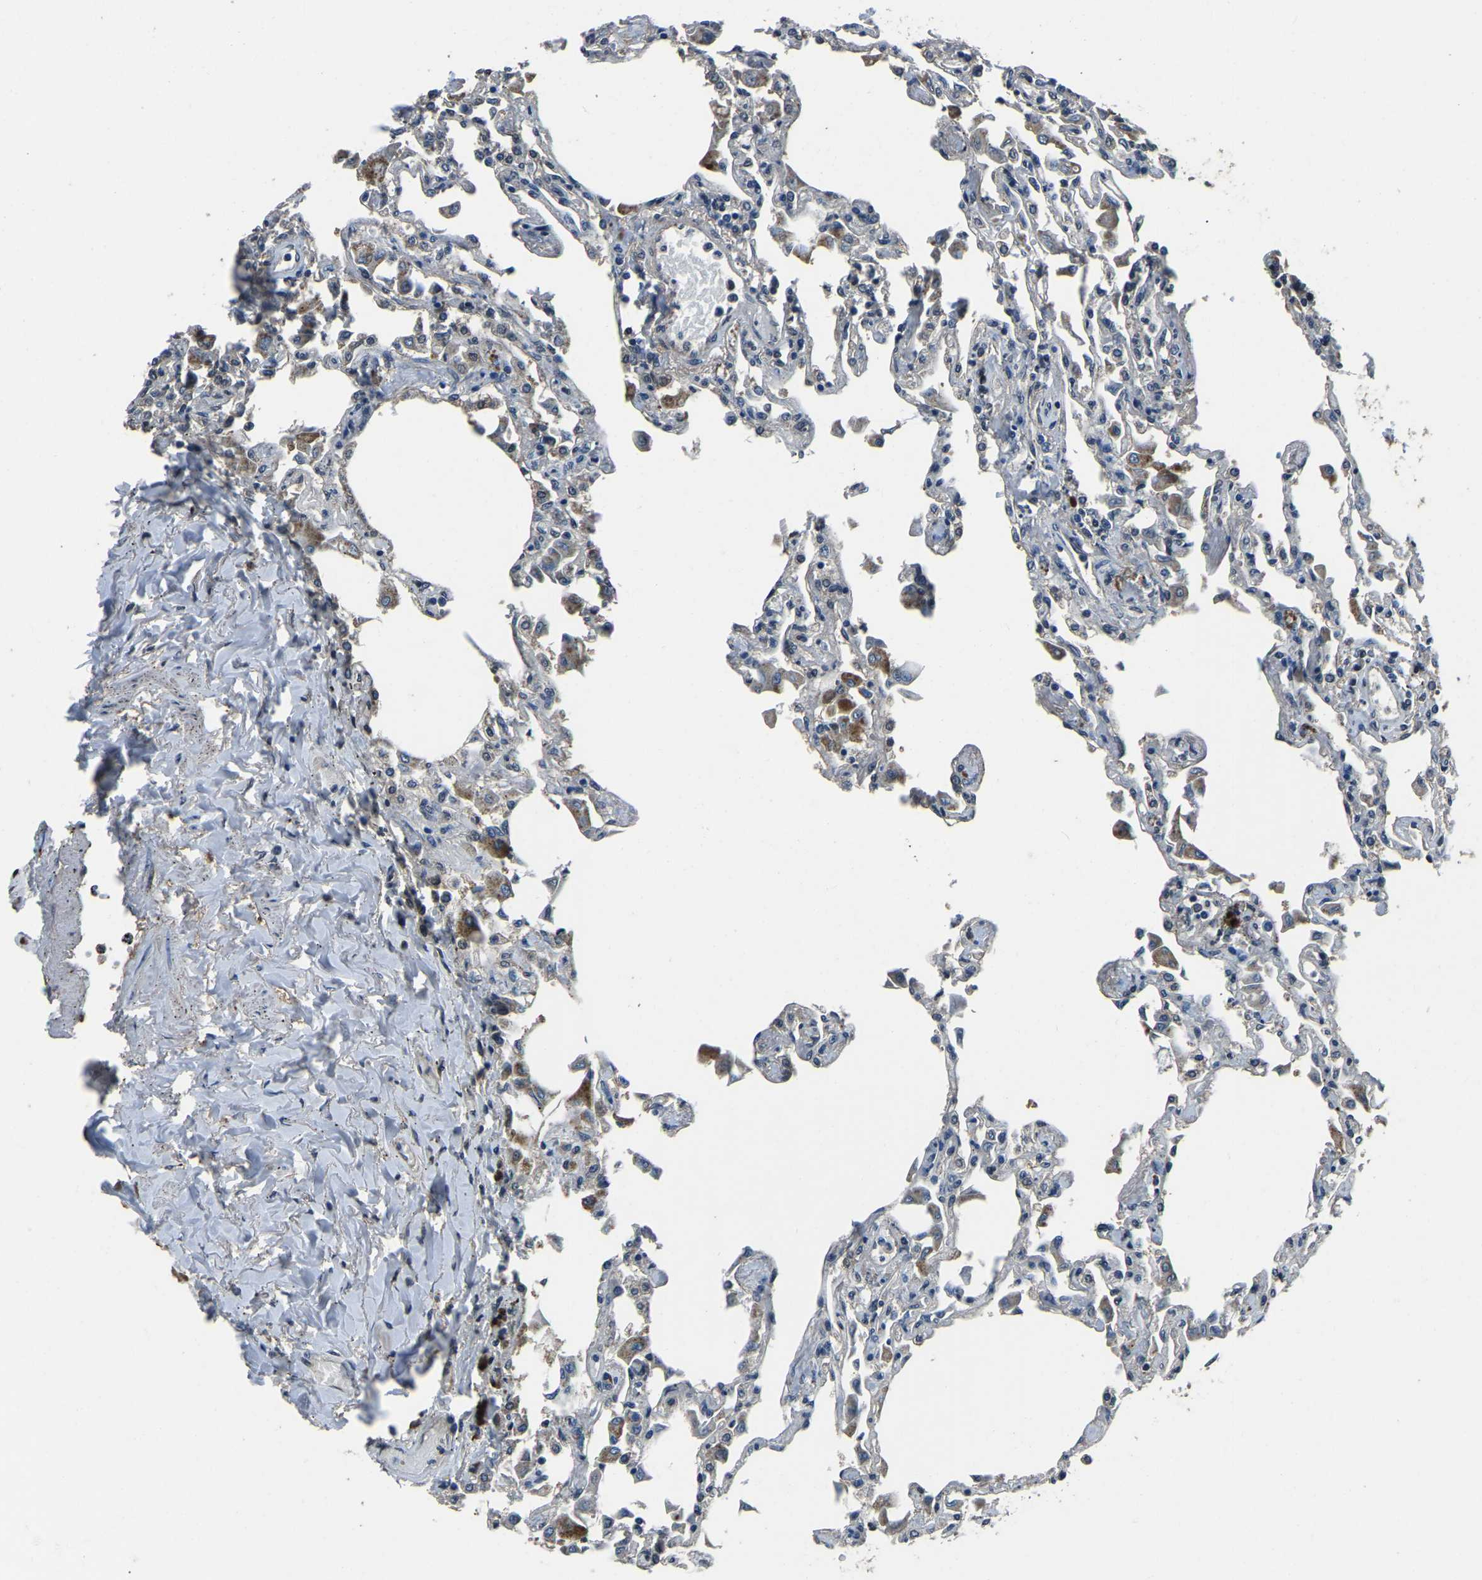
{"staining": {"intensity": "moderate", "quantity": "<25%", "location": "nuclear"}, "tissue": "lung", "cell_type": "Alveolar cells", "image_type": "normal", "snomed": [{"axis": "morphology", "description": "Normal tissue, NOS"}, {"axis": "topography", "description": "Bronchus"}, {"axis": "topography", "description": "Lung"}], "caption": "The immunohistochemical stain shows moderate nuclear positivity in alveolar cells of benign lung. Using DAB (3,3'-diaminobenzidine) (brown) and hematoxylin (blue) stains, captured at high magnification using brightfield microscopy.", "gene": "ANKIB1", "patient": {"sex": "female", "age": 49}}